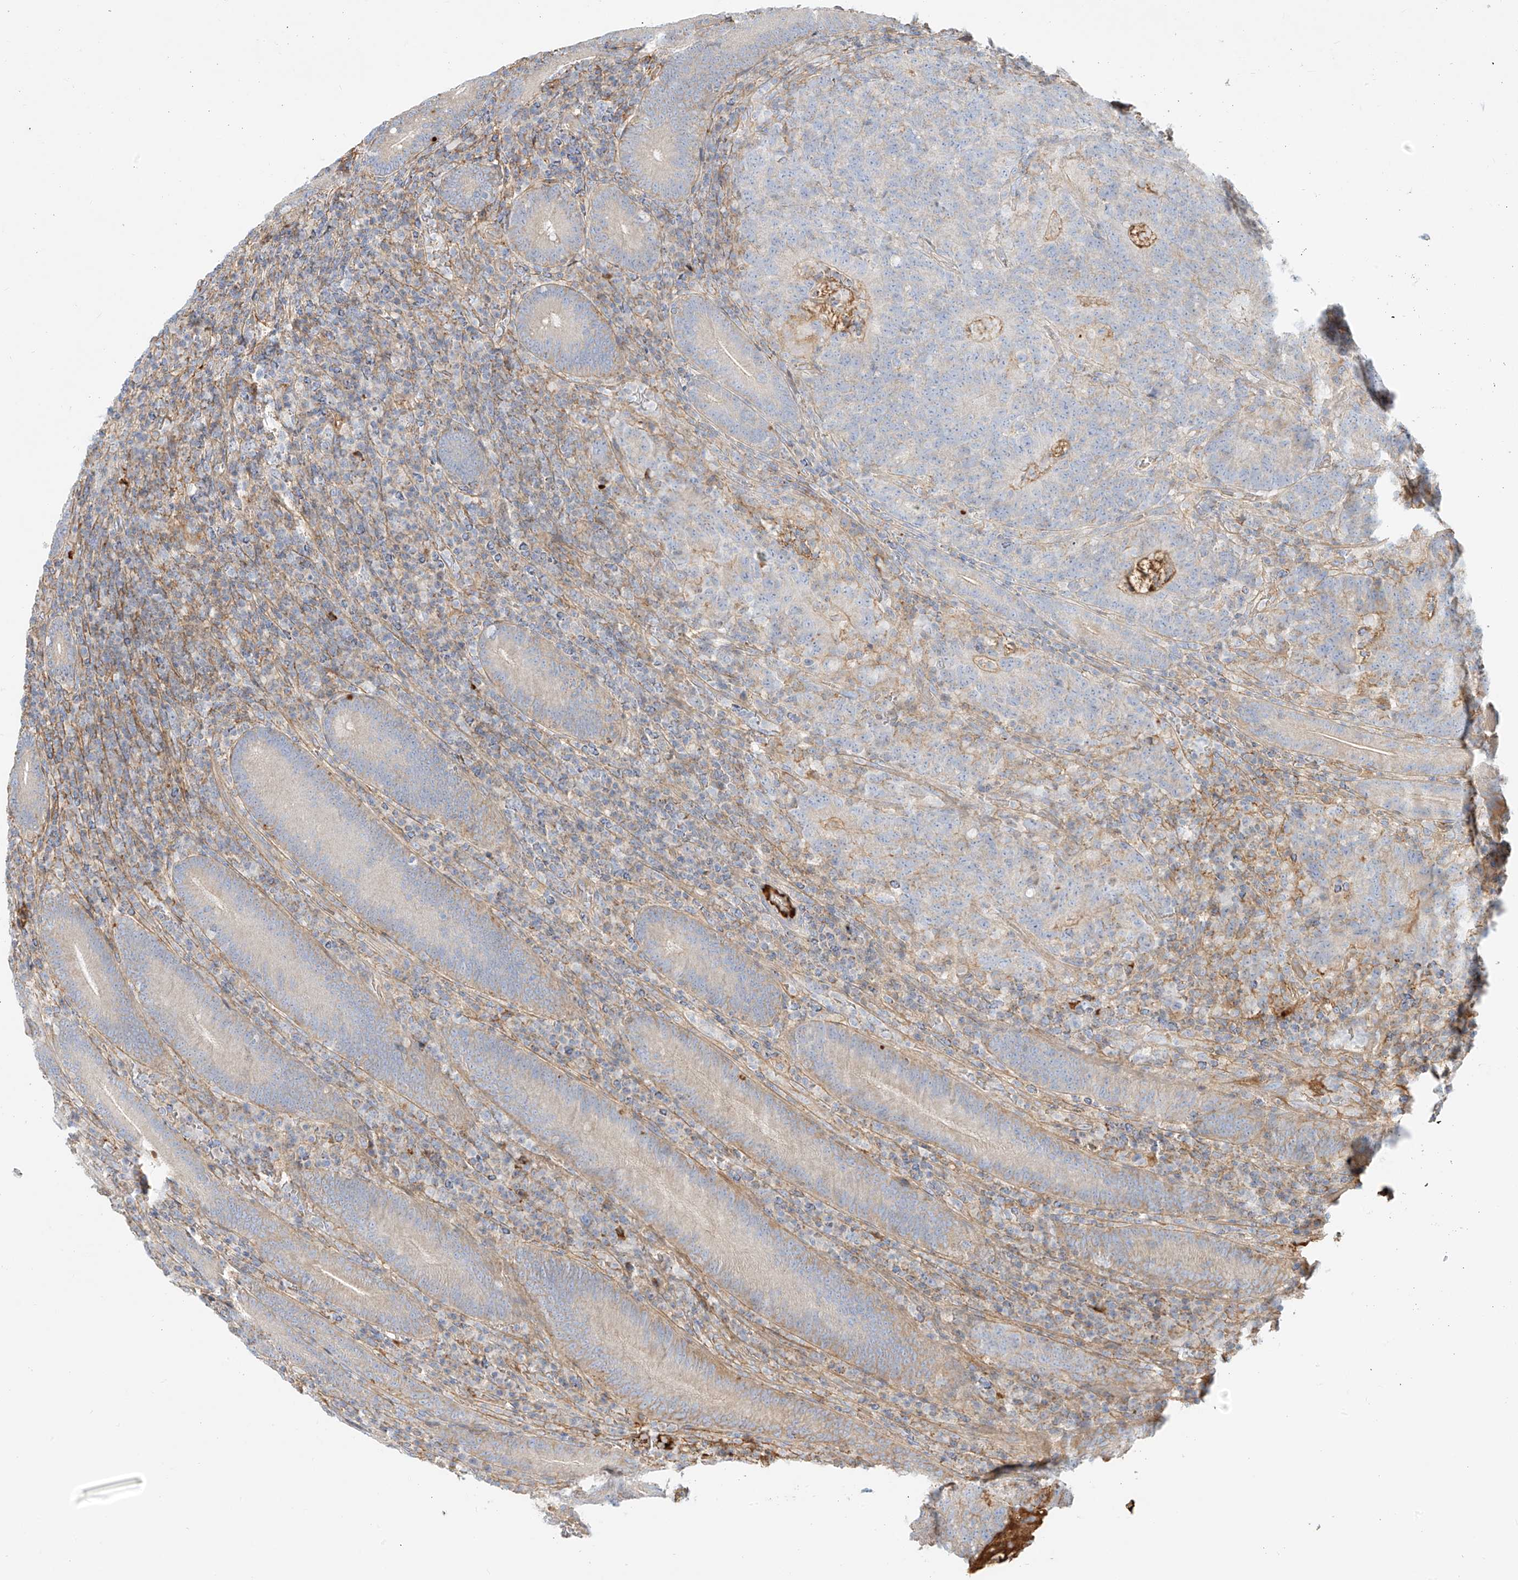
{"staining": {"intensity": "weak", "quantity": "<25%", "location": "cytoplasmic/membranous"}, "tissue": "colorectal cancer", "cell_type": "Tumor cells", "image_type": "cancer", "snomed": [{"axis": "morphology", "description": "Normal tissue, NOS"}, {"axis": "morphology", "description": "Adenocarcinoma, NOS"}, {"axis": "topography", "description": "Colon"}], "caption": "A histopathology image of colorectal adenocarcinoma stained for a protein displays no brown staining in tumor cells.", "gene": "OCSTAMP", "patient": {"sex": "female", "age": 75}}